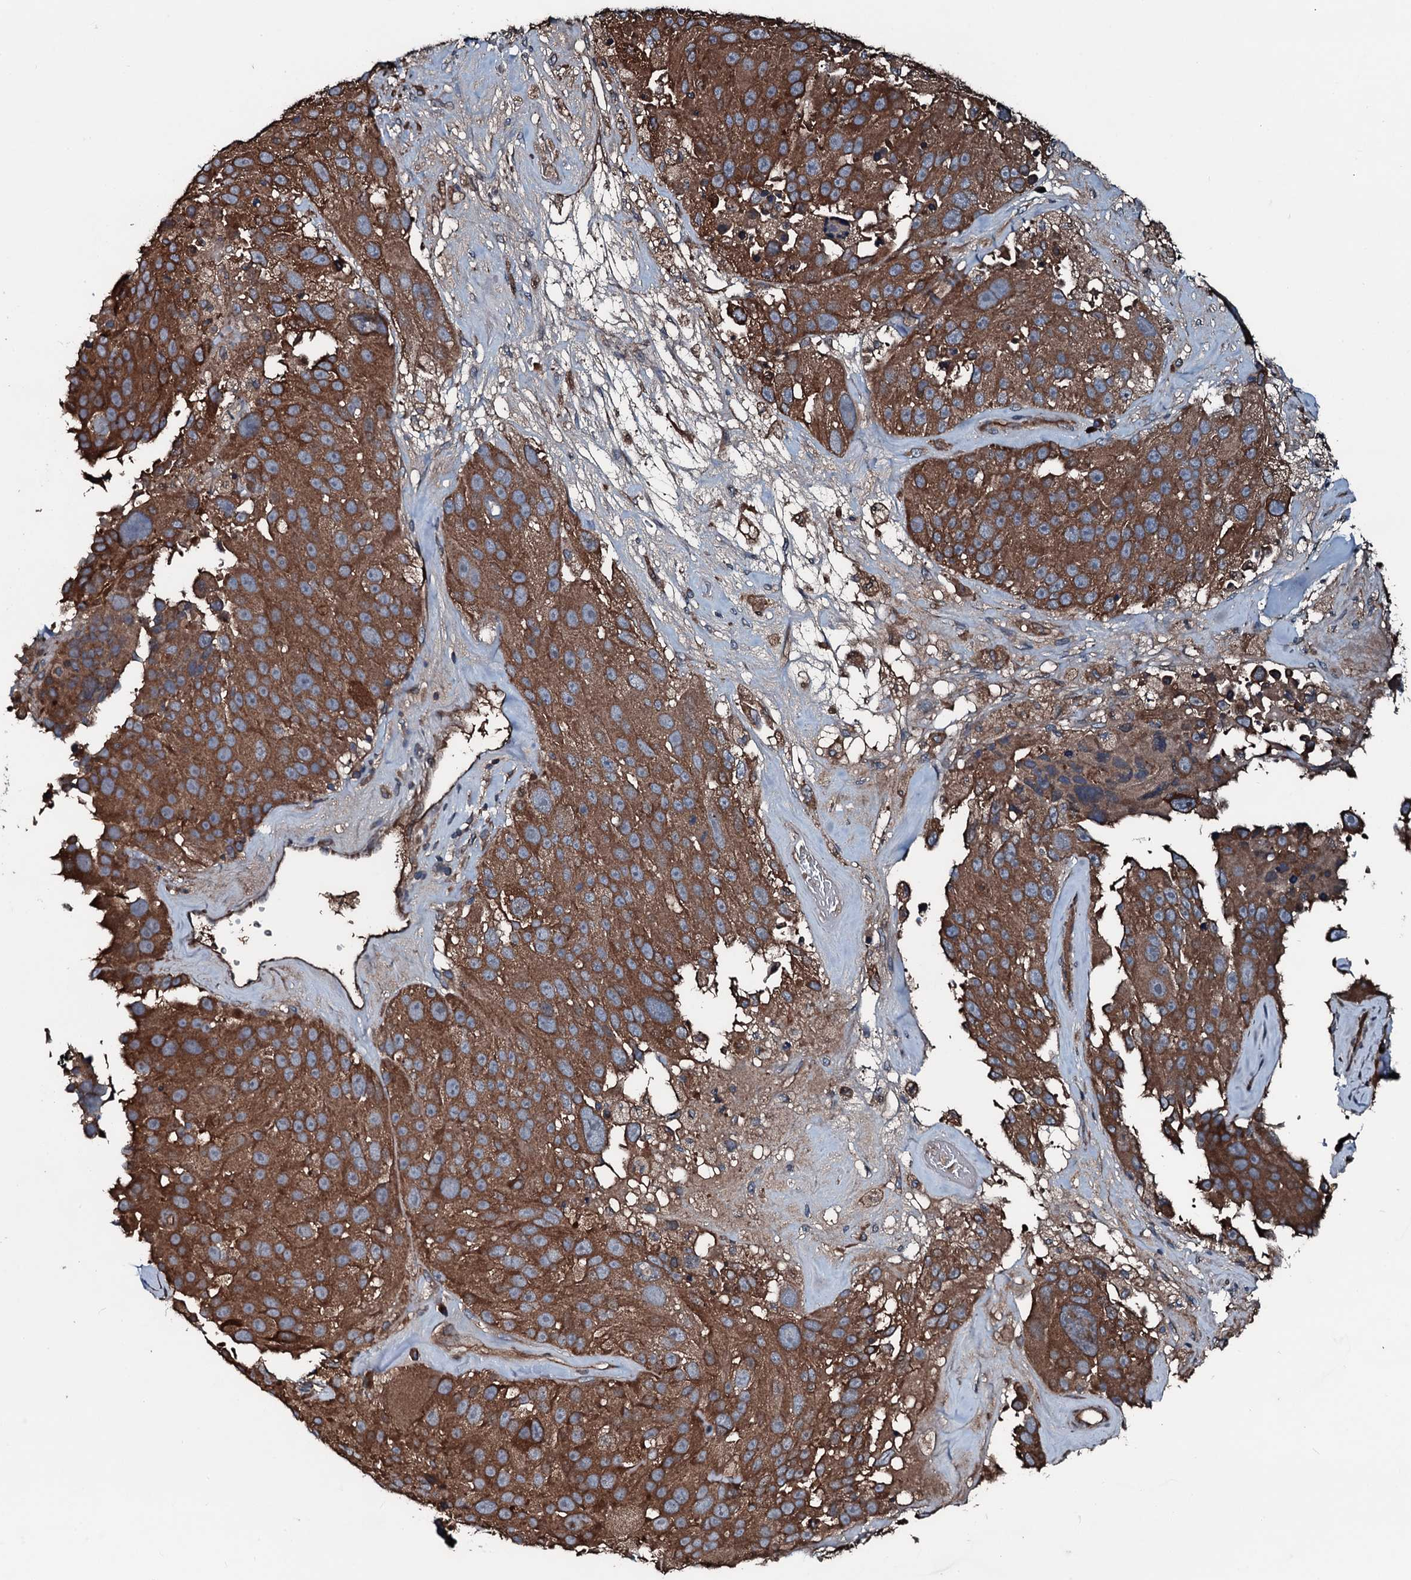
{"staining": {"intensity": "strong", "quantity": ">75%", "location": "cytoplasmic/membranous"}, "tissue": "melanoma", "cell_type": "Tumor cells", "image_type": "cancer", "snomed": [{"axis": "morphology", "description": "Malignant melanoma, Metastatic site"}, {"axis": "topography", "description": "Lymph node"}], "caption": "Immunohistochemistry (IHC) staining of malignant melanoma (metastatic site), which reveals high levels of strong cytoplasmic/membranous positivity in approximately >75% of tumor cells indicating strong cytoplasmic/membranous protein positivity. The staining was performed using DAB (brown) for protein detection and nuclei were counterstained in hematoxylin (blue).", "gene": "AARS1", "patient": {"sex": "male", "age": 62}}